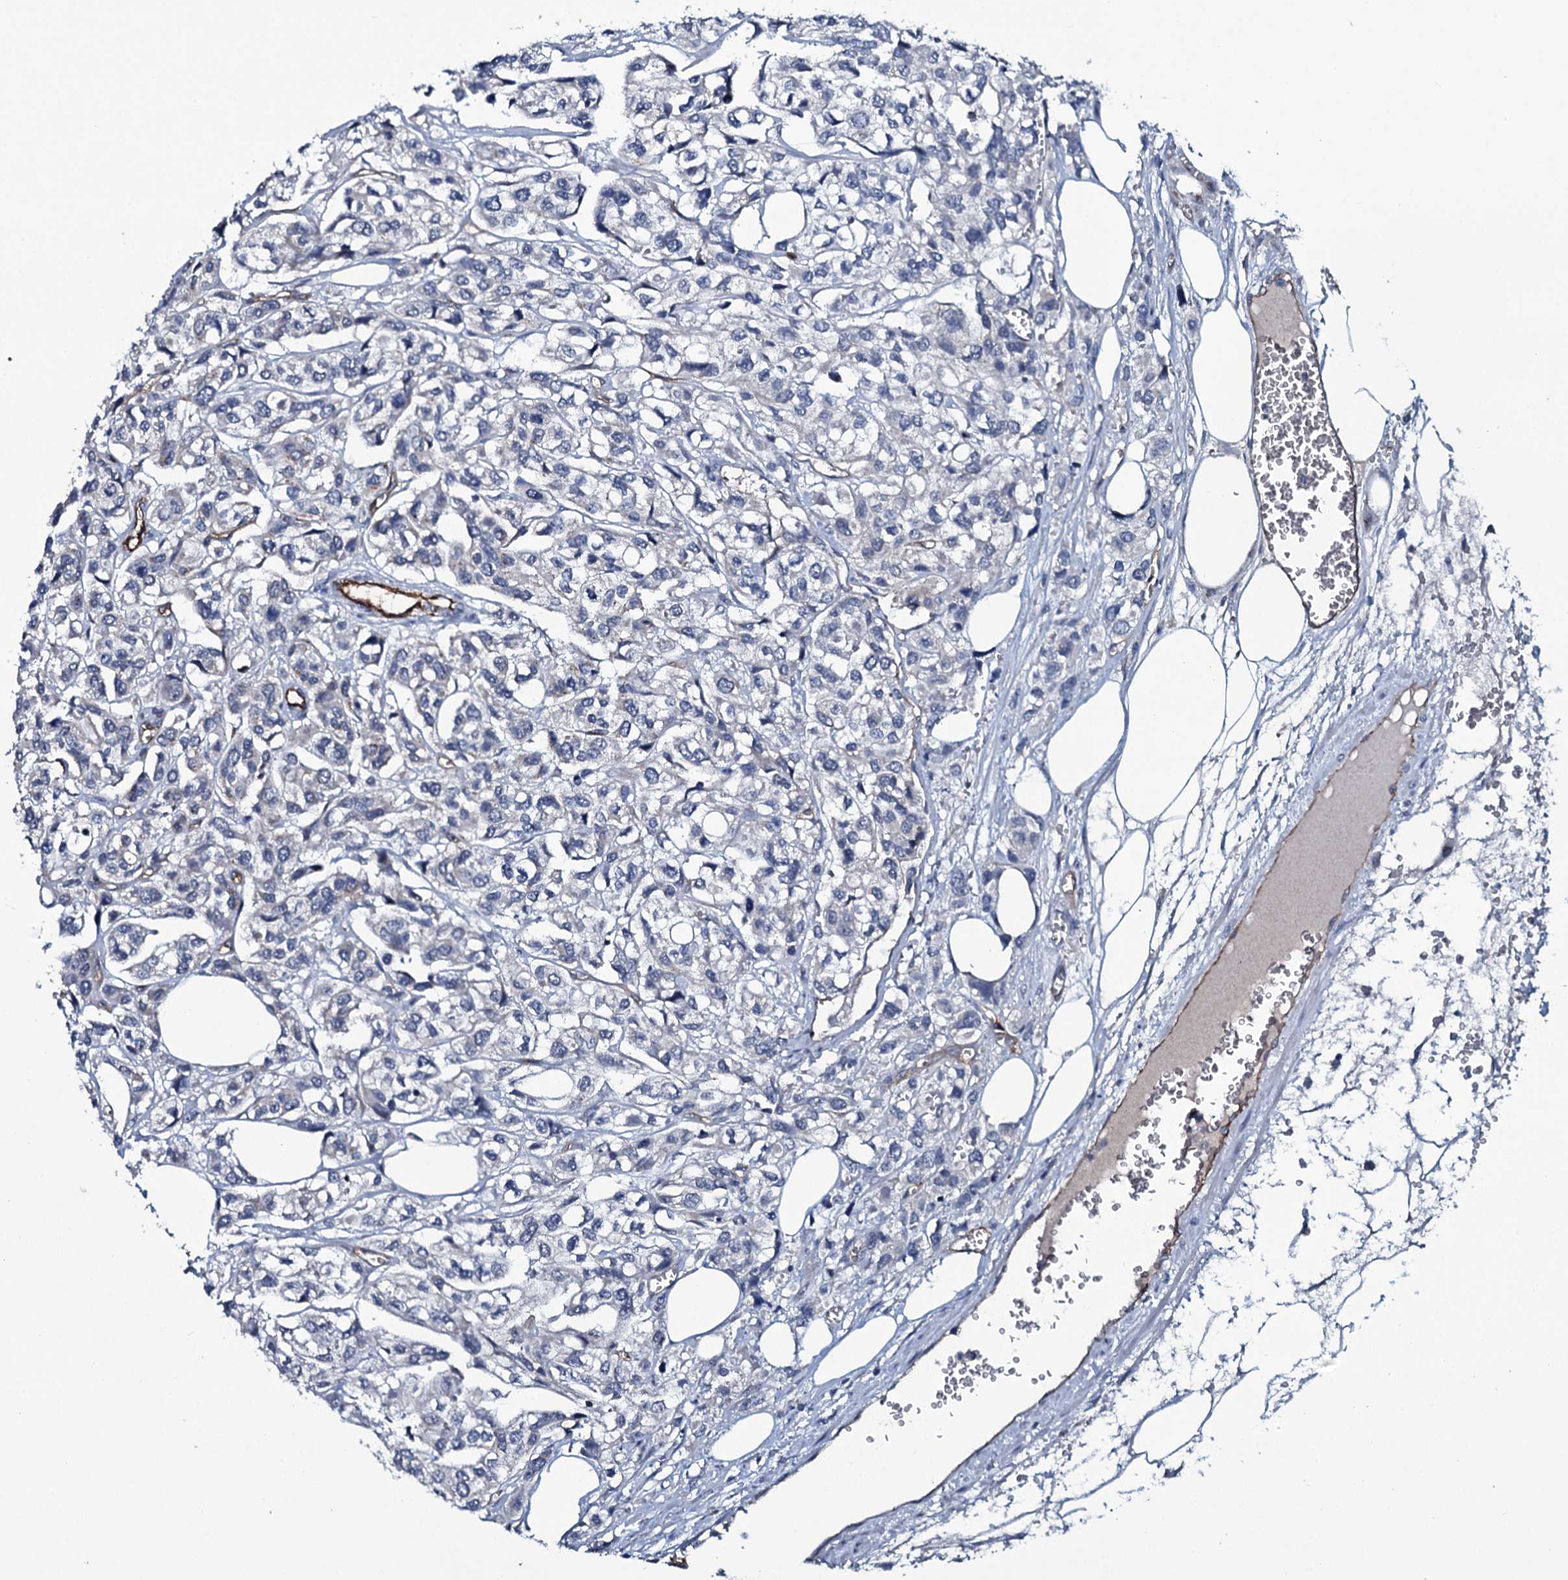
{"staining": {"intensity": "negative", "quantity": "none", "location": "none"}, "tissue": "urothelial cancer", "cell_type": "Tumor cells", "image_type": "cancer", "snomed": [{"axis": "morphology", "description": "Urothelial carcinoma, High grade"}, {"axis": "topography", "description": "Urinary bladder"}], "caption": "Urothelial cancer was stained to show a protein in brown. There is no significant positivity in tumor cells.", "gene": "CLEC14A", "patient": {"sex": "male", "age": 67}}